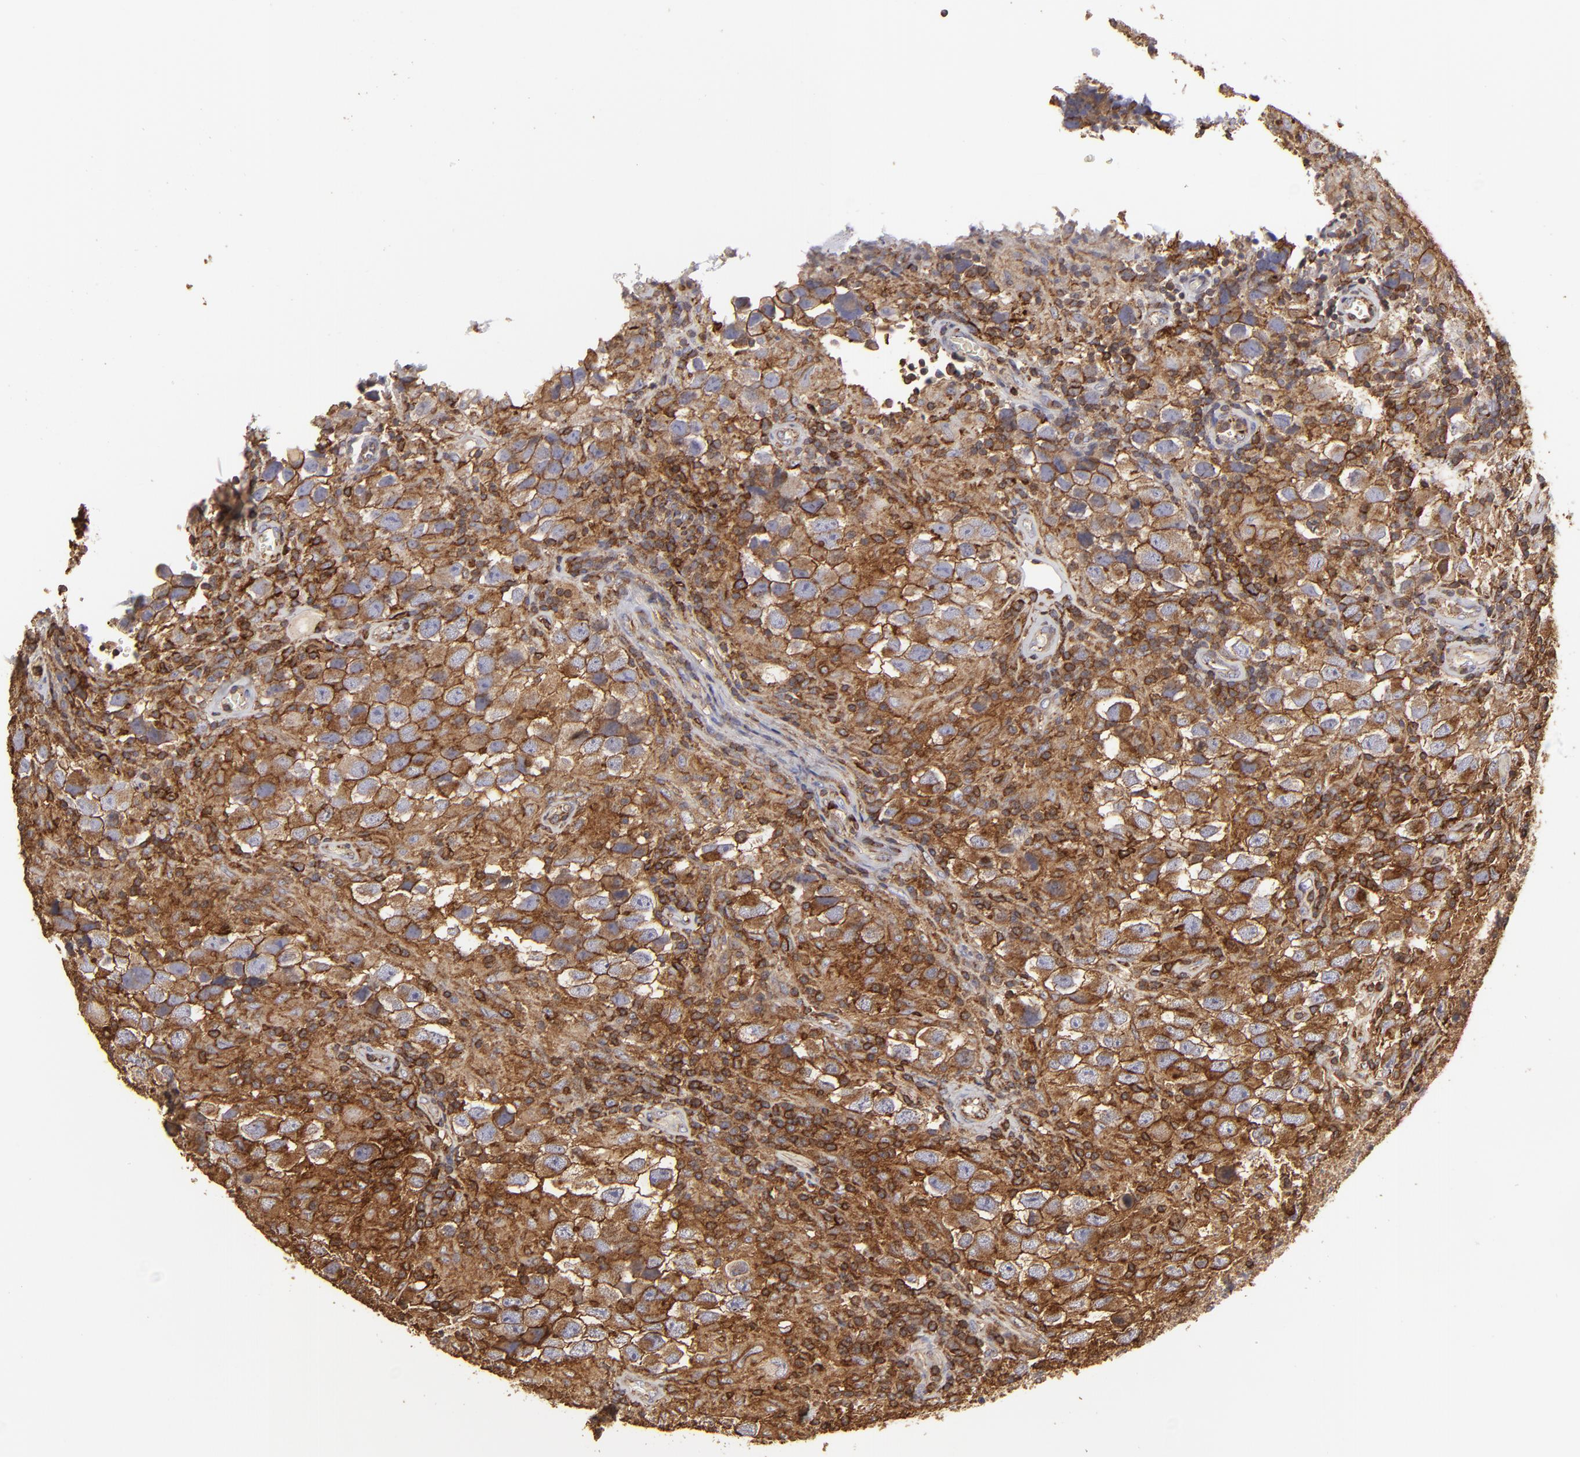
{"staining": {"intensity": "strong", "quantity": ">75%", "location": "cytoplasmic/membranous"}, "tissue": "testis cancer", "cell_type": "Tumor cells", "image_type": "cancer", "snomed": [{"axis": "morphology", "description": "Carcinoma, Embryonal, NOS"}, {"axis": "topography", "description": "Testis"}], "caption": "This image reveals IHC staining of human testis cancer, with high strong cytoplasmic/membranous staining in approximately >75% of tumor cells.", "gene": "ACTB", "patient": {"sex": "male", "age": 21}}